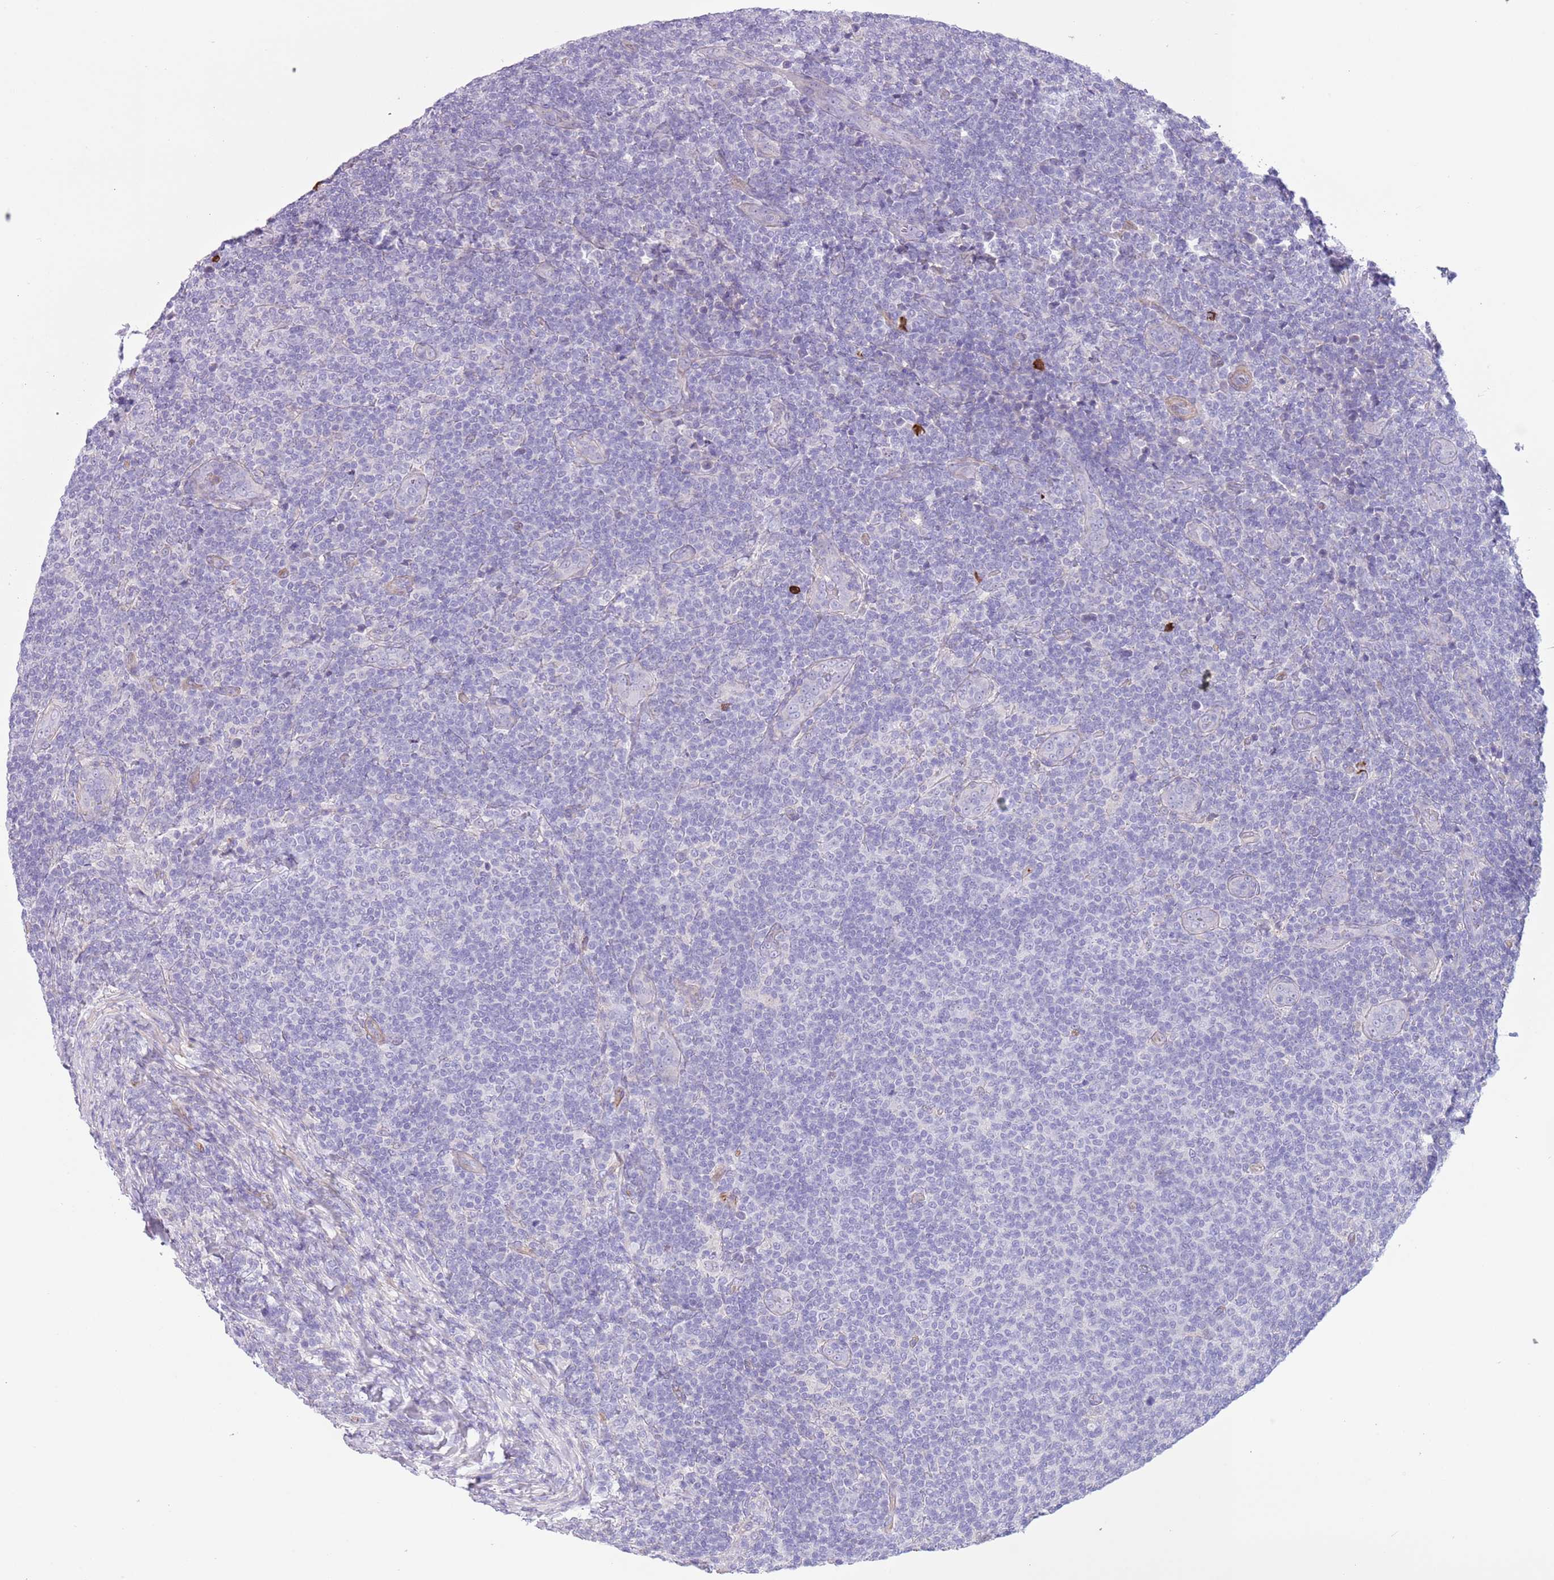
{"staining": {"intensity": "negative", "quantity": "none", "location": "none"}, "tissue": "lymphoma", "cell_type": "Tumor cells", "image_type": "cancer", "snomed": [{"axis": "morphology", "description": "Malignant lymphoma, non-Hodgkin's type, Low grade"}, {"axis": "topography", "description": "Lymph node"}], "caption": "A photomicrograph of human lymphoma is negative for staining in tumor cells.", "gene": "TSGA13", "patient": {"sex": "male", "age": 66}}